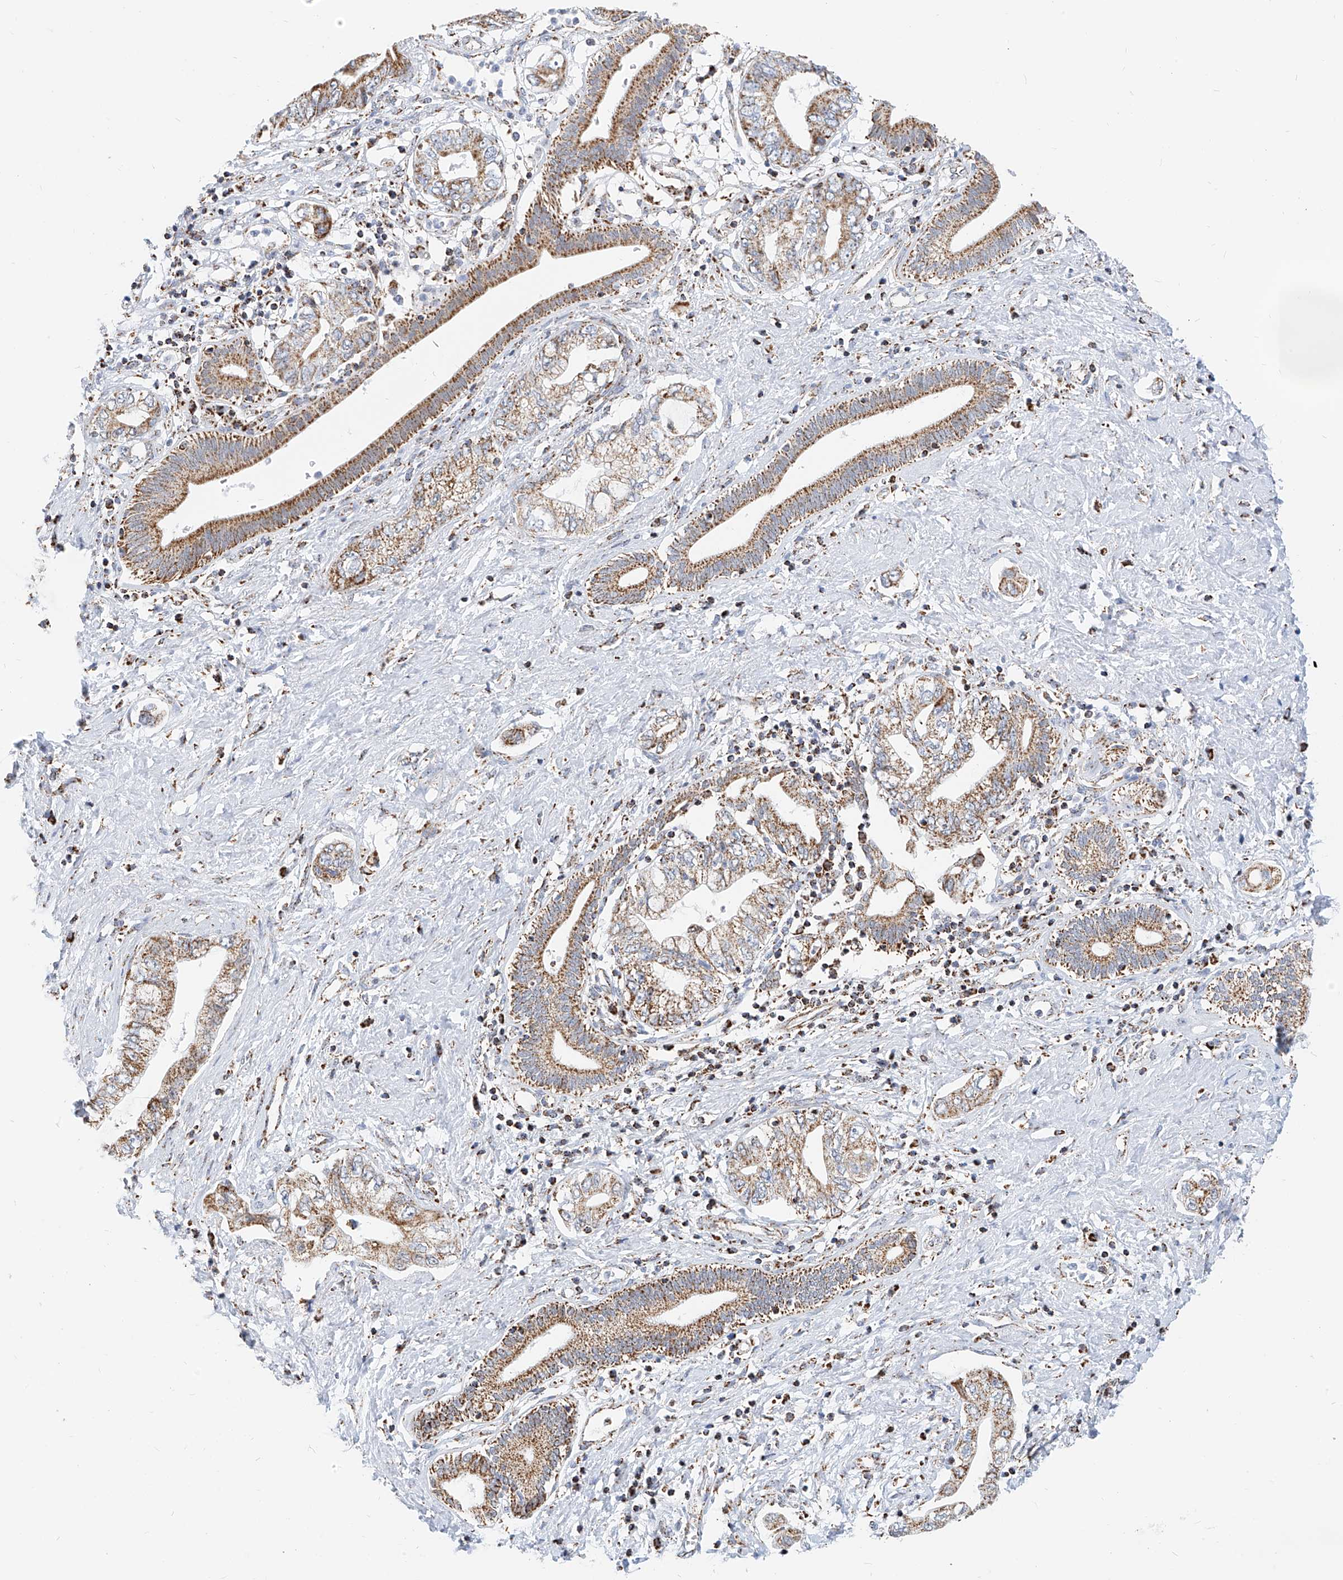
{"staining": {"intensity": "moderate", "quantity": ">75%", "location": "cytoplasmic/membranous"}, "tissue": "pancreatic cancer", "cell_type": "Tumor cells", "image_type": "cancer", "snomed": [{"axis": "morphology", "description": "Adenocarcinoma, NOS"}, {"axis": "topography", "description": "Pancreas"}], "caption": "Immunohistochemical staining of pancreatic cancer (adenocarcinoma) reveals moderate cytoplasmic/membranous protein positivity in approximately >75% of tumor cells. The protein of interest is stained brown, and the nuclei are stained in blue (DAB IHC with brightfield microscopy, high magnification).", "gene": "NALCN", "patient": {"sex": "female", "age": 73}}